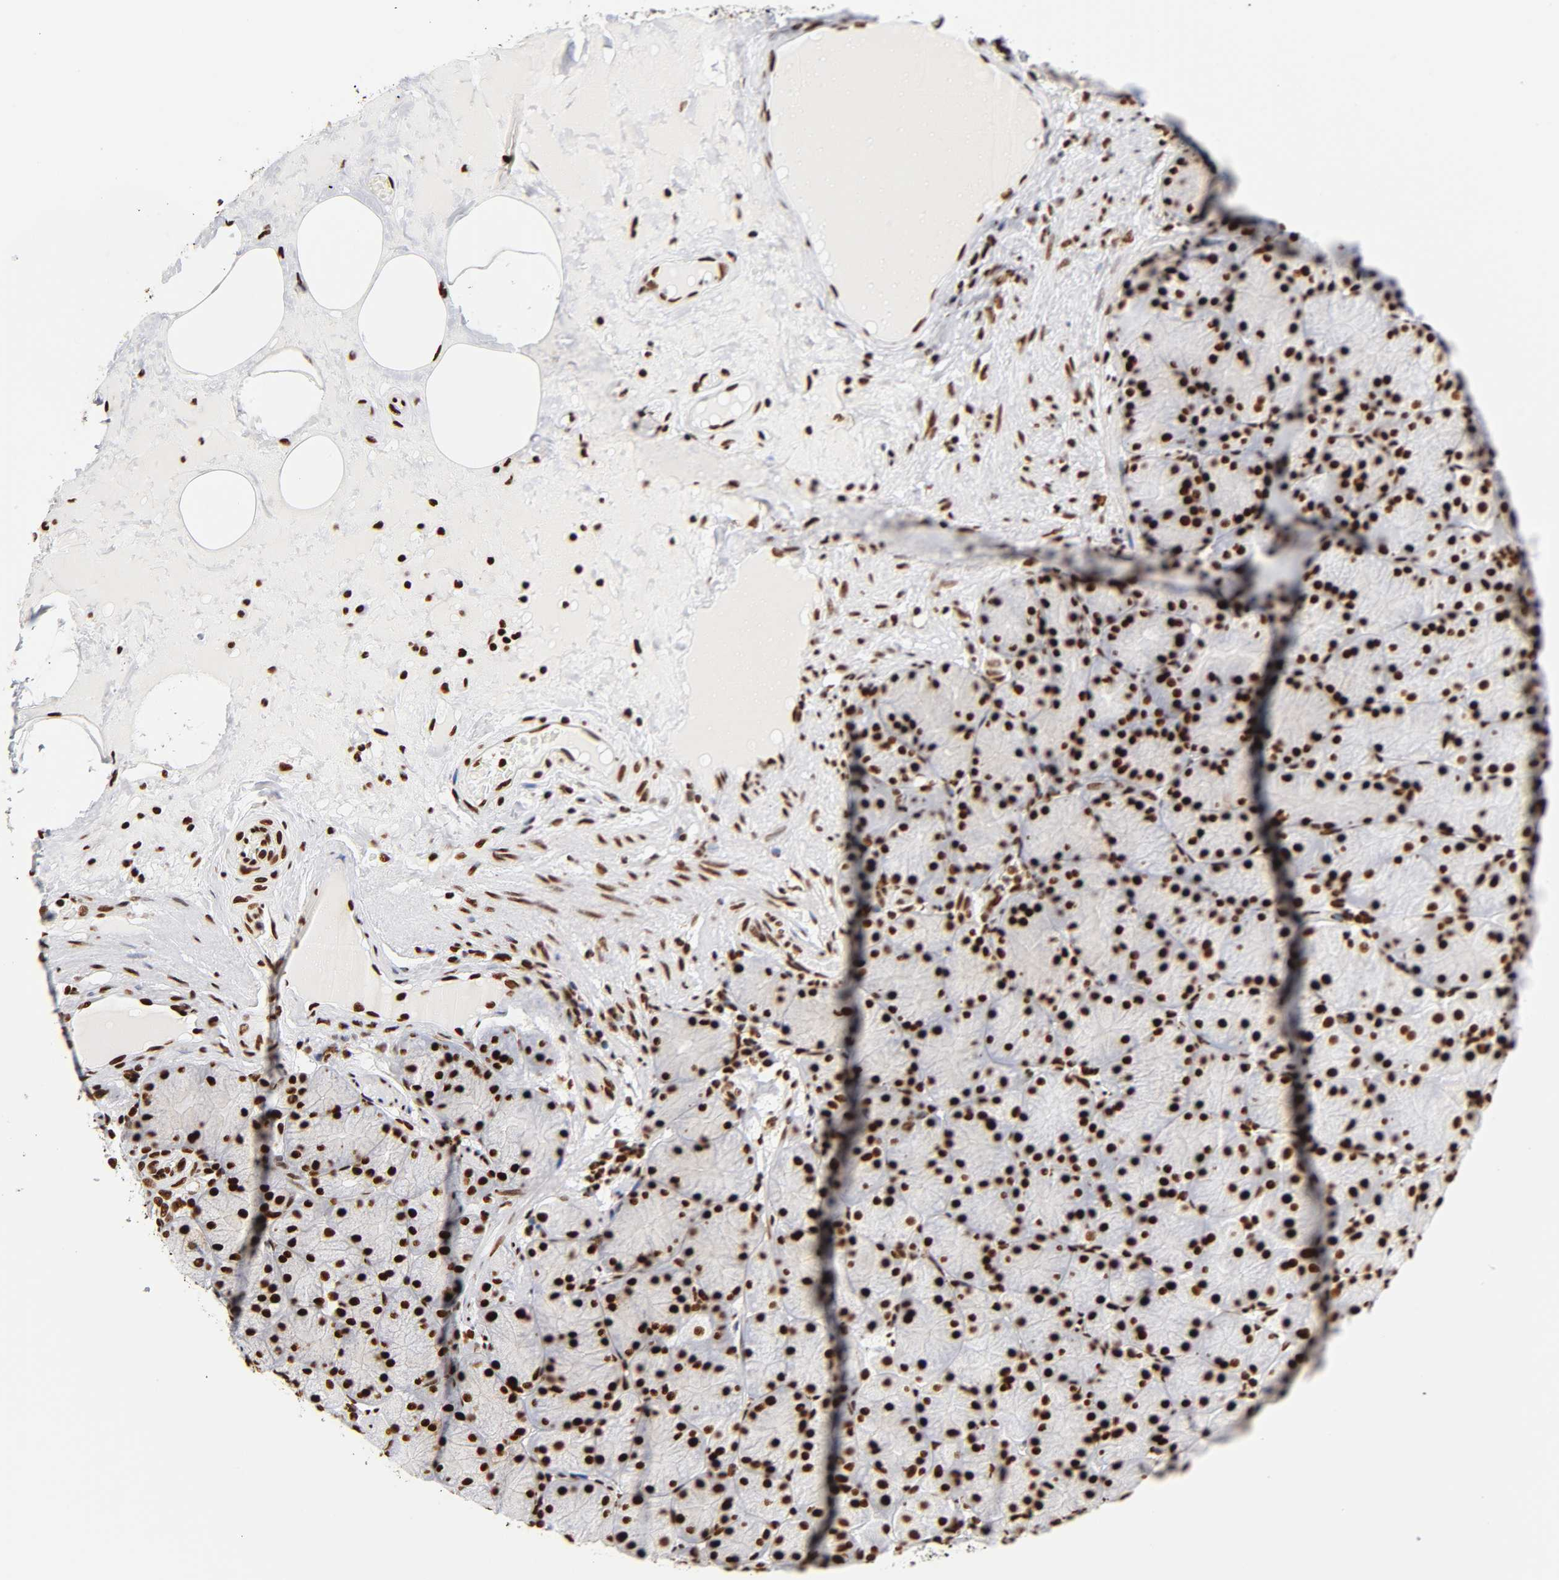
{"staining": {"intensity": "strong", "quantity": ">75%", "location": "nuclear"}, "tissue": "stomach", "cell_type": "Glandular cells", "image_type": "normal", "snomed": [{"axis": "morphology", "description": "Normal tissue, NOS"}, {"axis": "topography", "description": "Stomach, upper"}], "caption": "Immunohistochemical staining of normal human stomach reveals high levels of strong nuclear staining in about >75% of glandular cells. The protein is stained brown, and the nuclei are stained in blue (DAB IHC with brightfield microscopy, high magnification).", "gene": "XRCC6", "patient": {"sex": "female", "age": 56}}